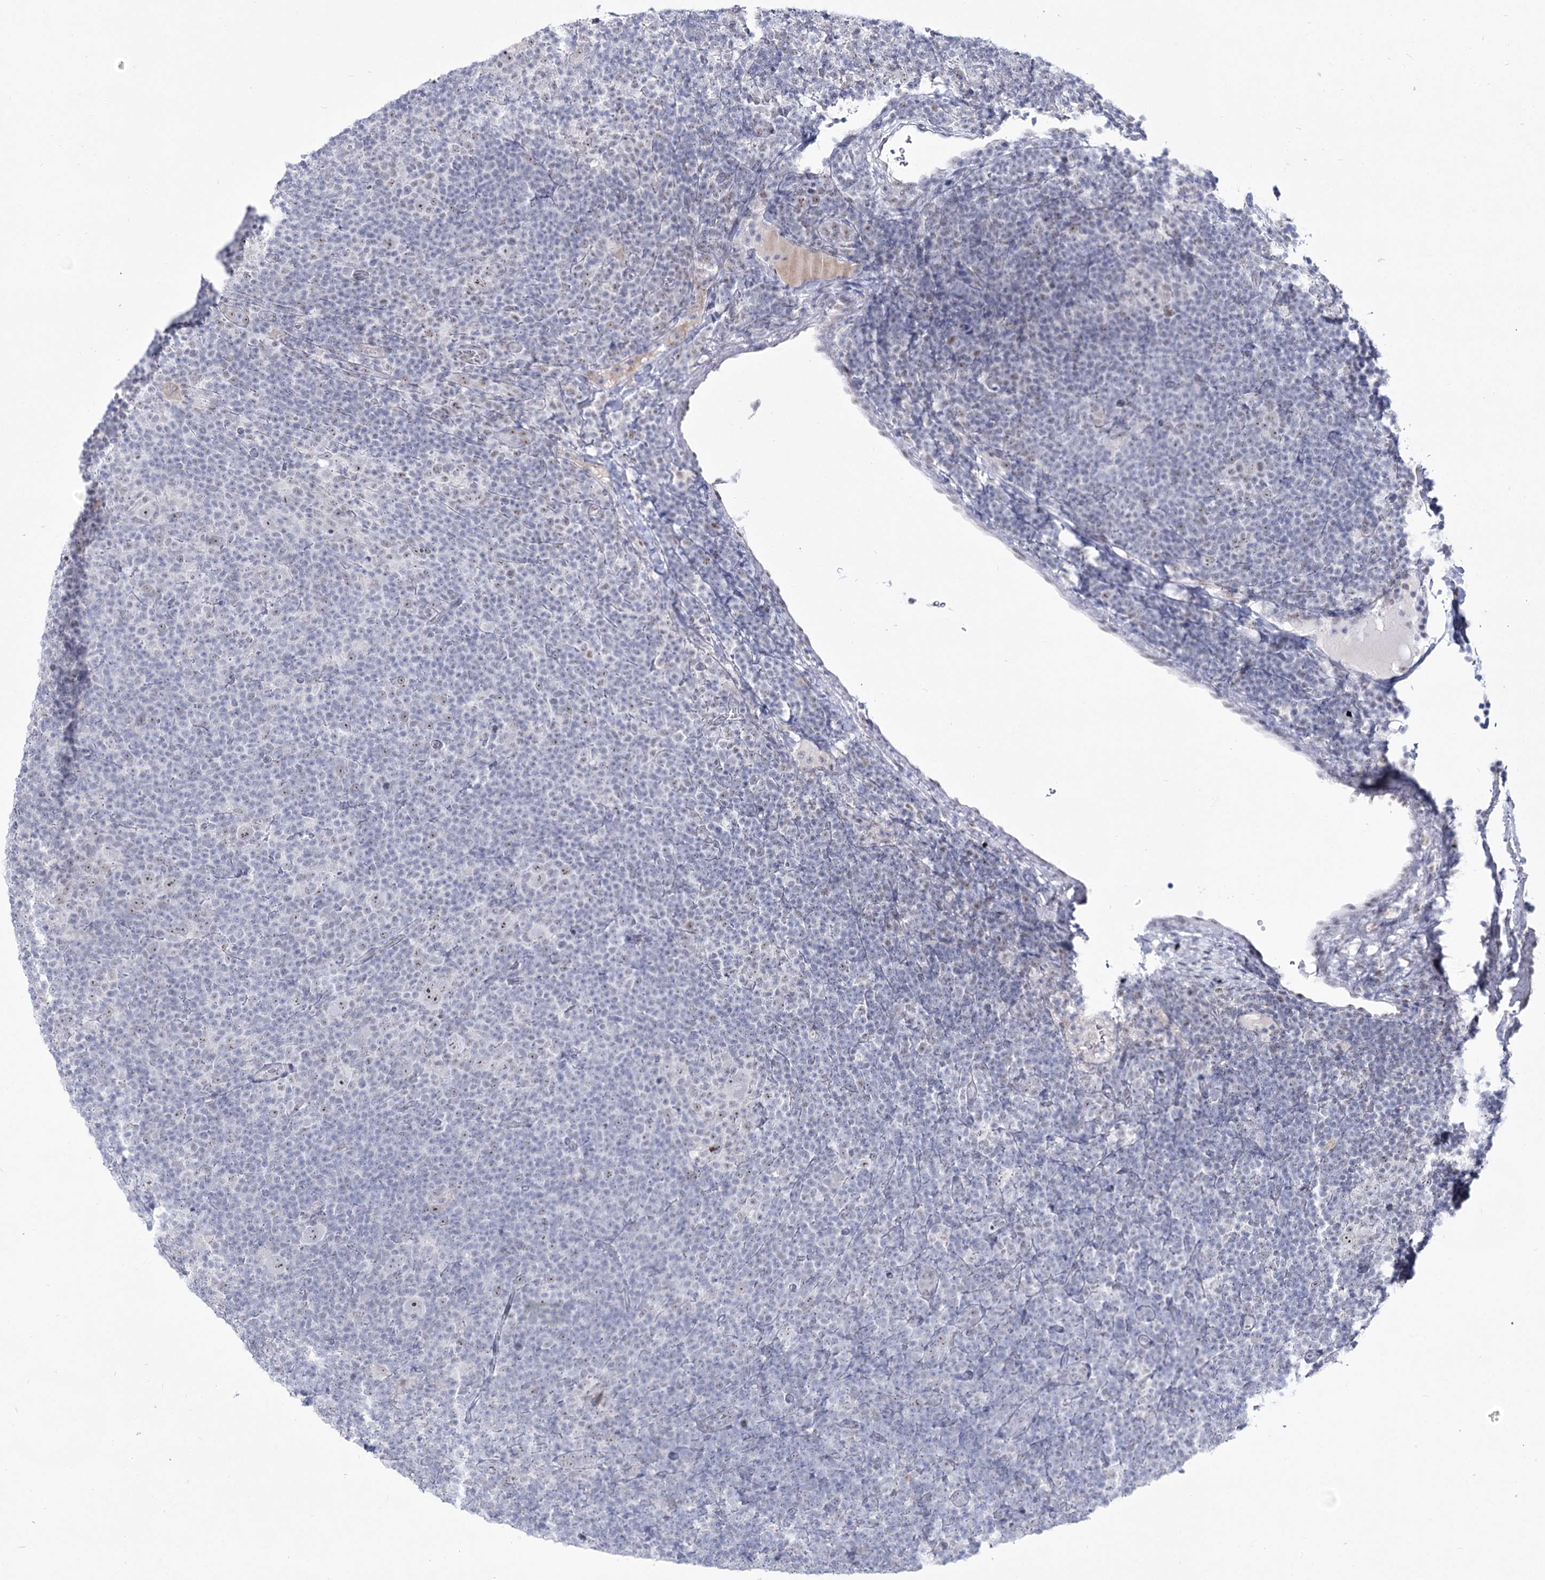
{"staining": {"intensity": "negative", "quantity": "none", "location": "none"}, "tissue": "lymphoma", "cell_type": "Tumor cells", "image_type": "cancer", "snomed": [{"axis": "morphology", "description": "Hodgkin's disease, NOS"}, {"axis": "topography", "description": "Lymph node"}], "caption": "Immunohistochemical staining of human Hodgkin's disease shows no significant positivity in tumor cells.", "gene": "DDX50", "patient": {"sex": "female", "age": 57}}